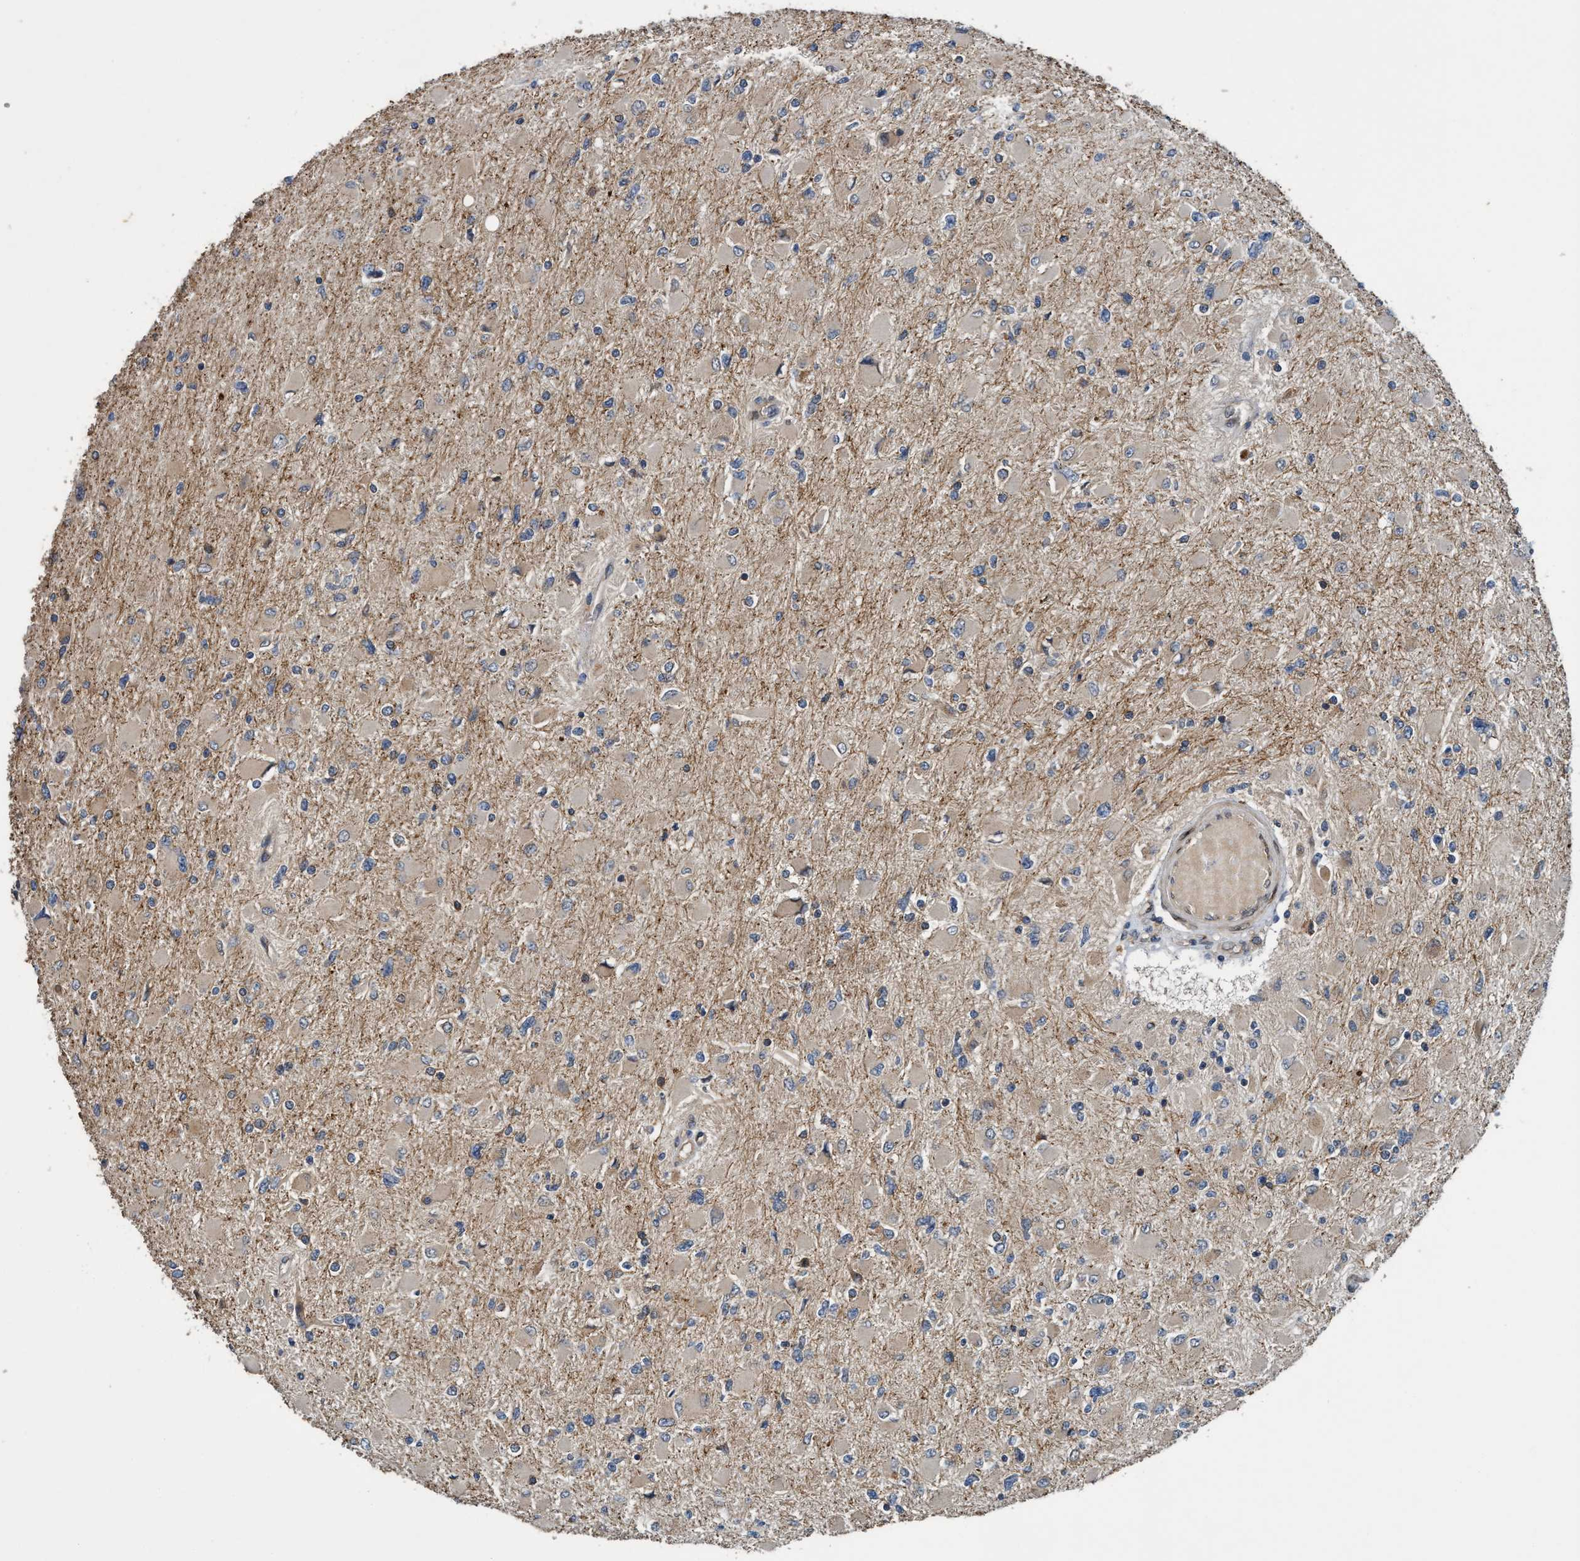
{"staining": {"intensity": "negative", "quantity": "none", "location": "none"}, "tissue": "glioma", "cell_type": "Tumor cells", "image_type": "cancer", "snomed": [{"axis": "morphology", "description": "Glioma, malignant, High grade"}, {"axis": "topography", "description": "Cerebral cortex"}], "caption": "This image is of glioma stained with immunohistochemistry to label a protein in brown with the nuclei are counter-stained blue. There is no expression in tumor cells.", "gene": "MACC1", "patient": {"sex": "female", "age": 36}}